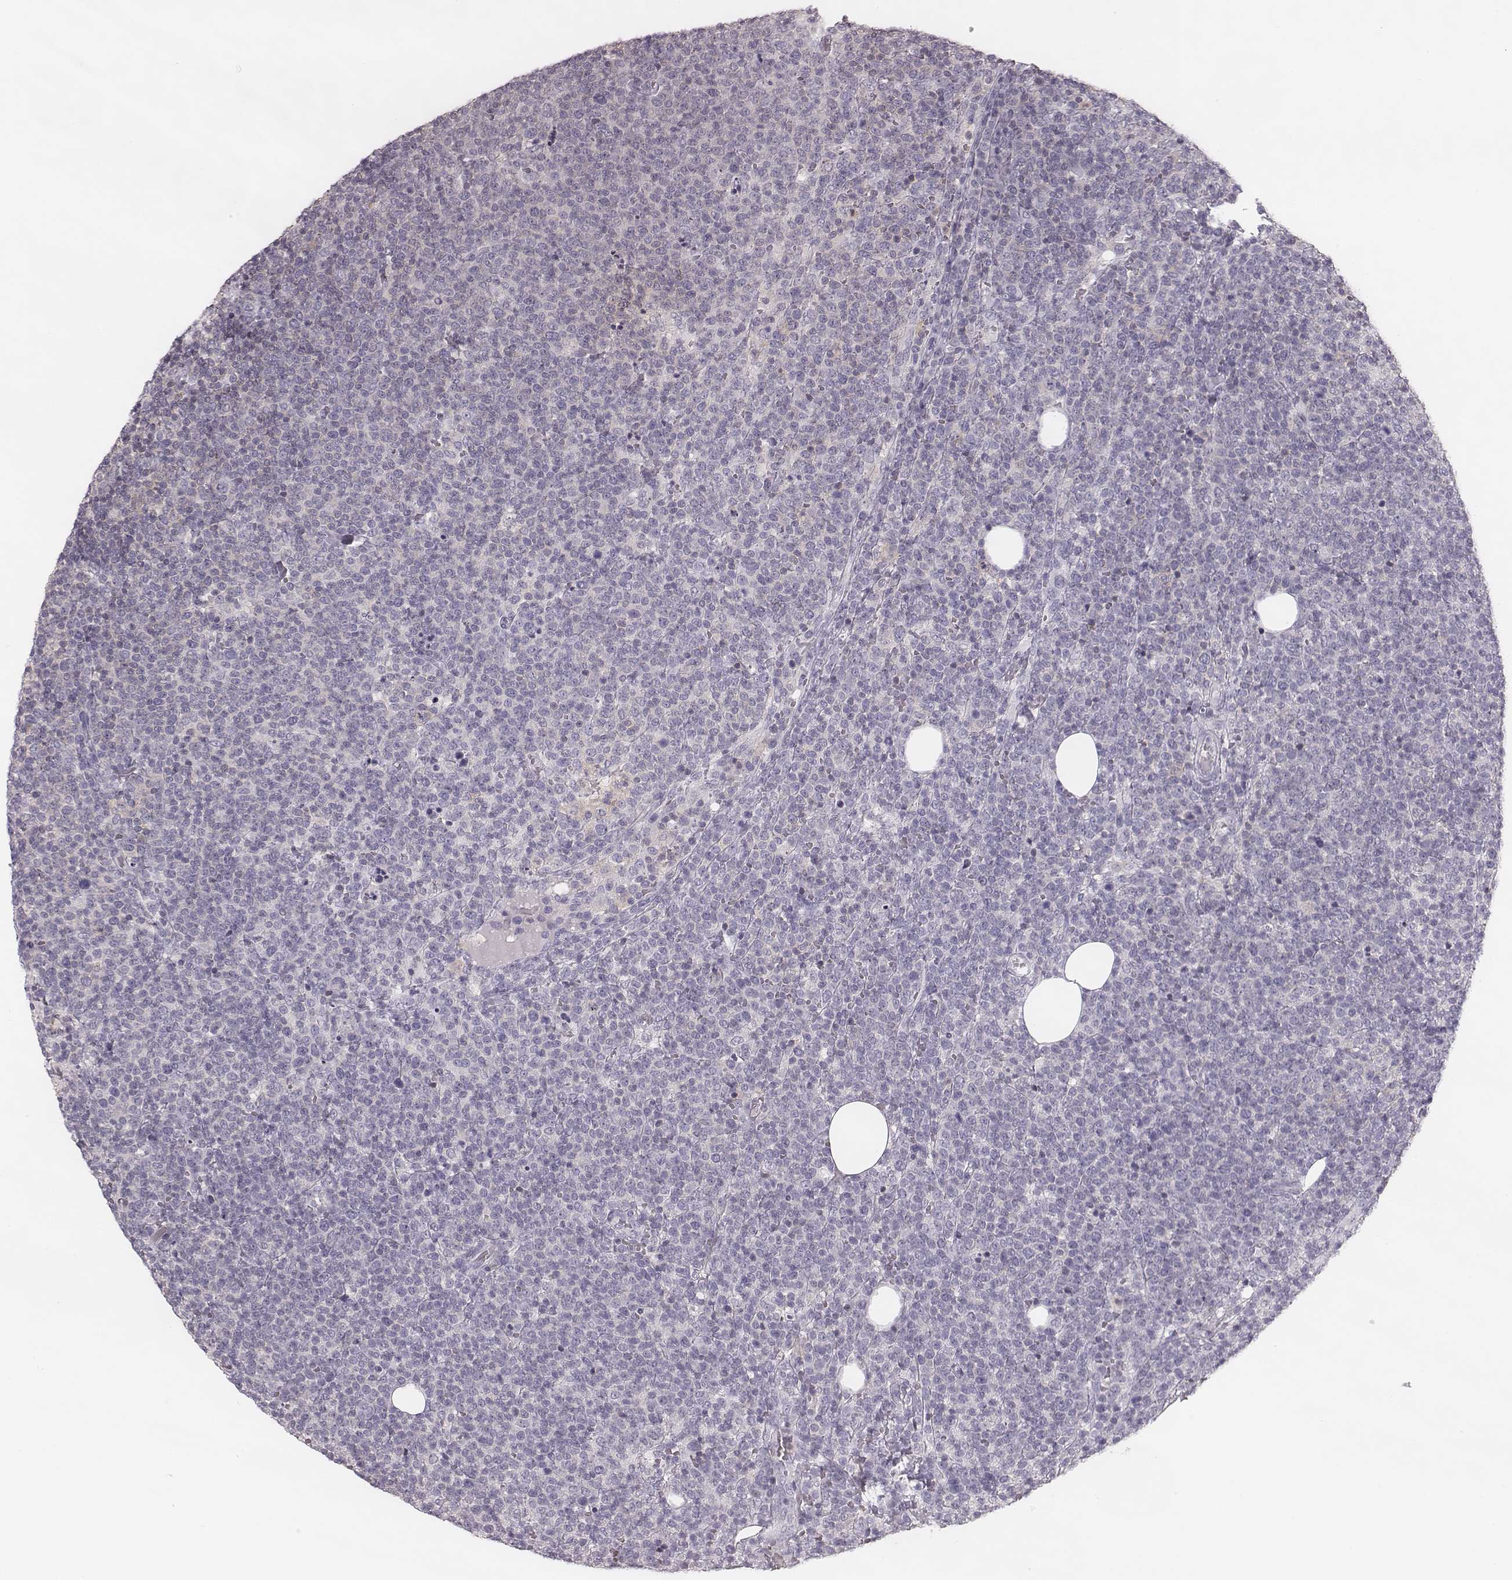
{"staining": {"intensity": "negative", "quantity": "none", "location": "none"}, "tissue": "lymphoma", "cell_type": "Tumor cells", "image_type": "cancer", "snomed": [{"axis": "morphology", "description": "Malignant lymphoma, non-Hodgkin's type, High grade"}, {"axis": "topography", "description": "Lymph node"}], "caption": "This is an IHC image of human lymphoma. There is no staining in tumor cells.", "gene": "ZNF365", "patient": {"sex": "male", "age": 61}}